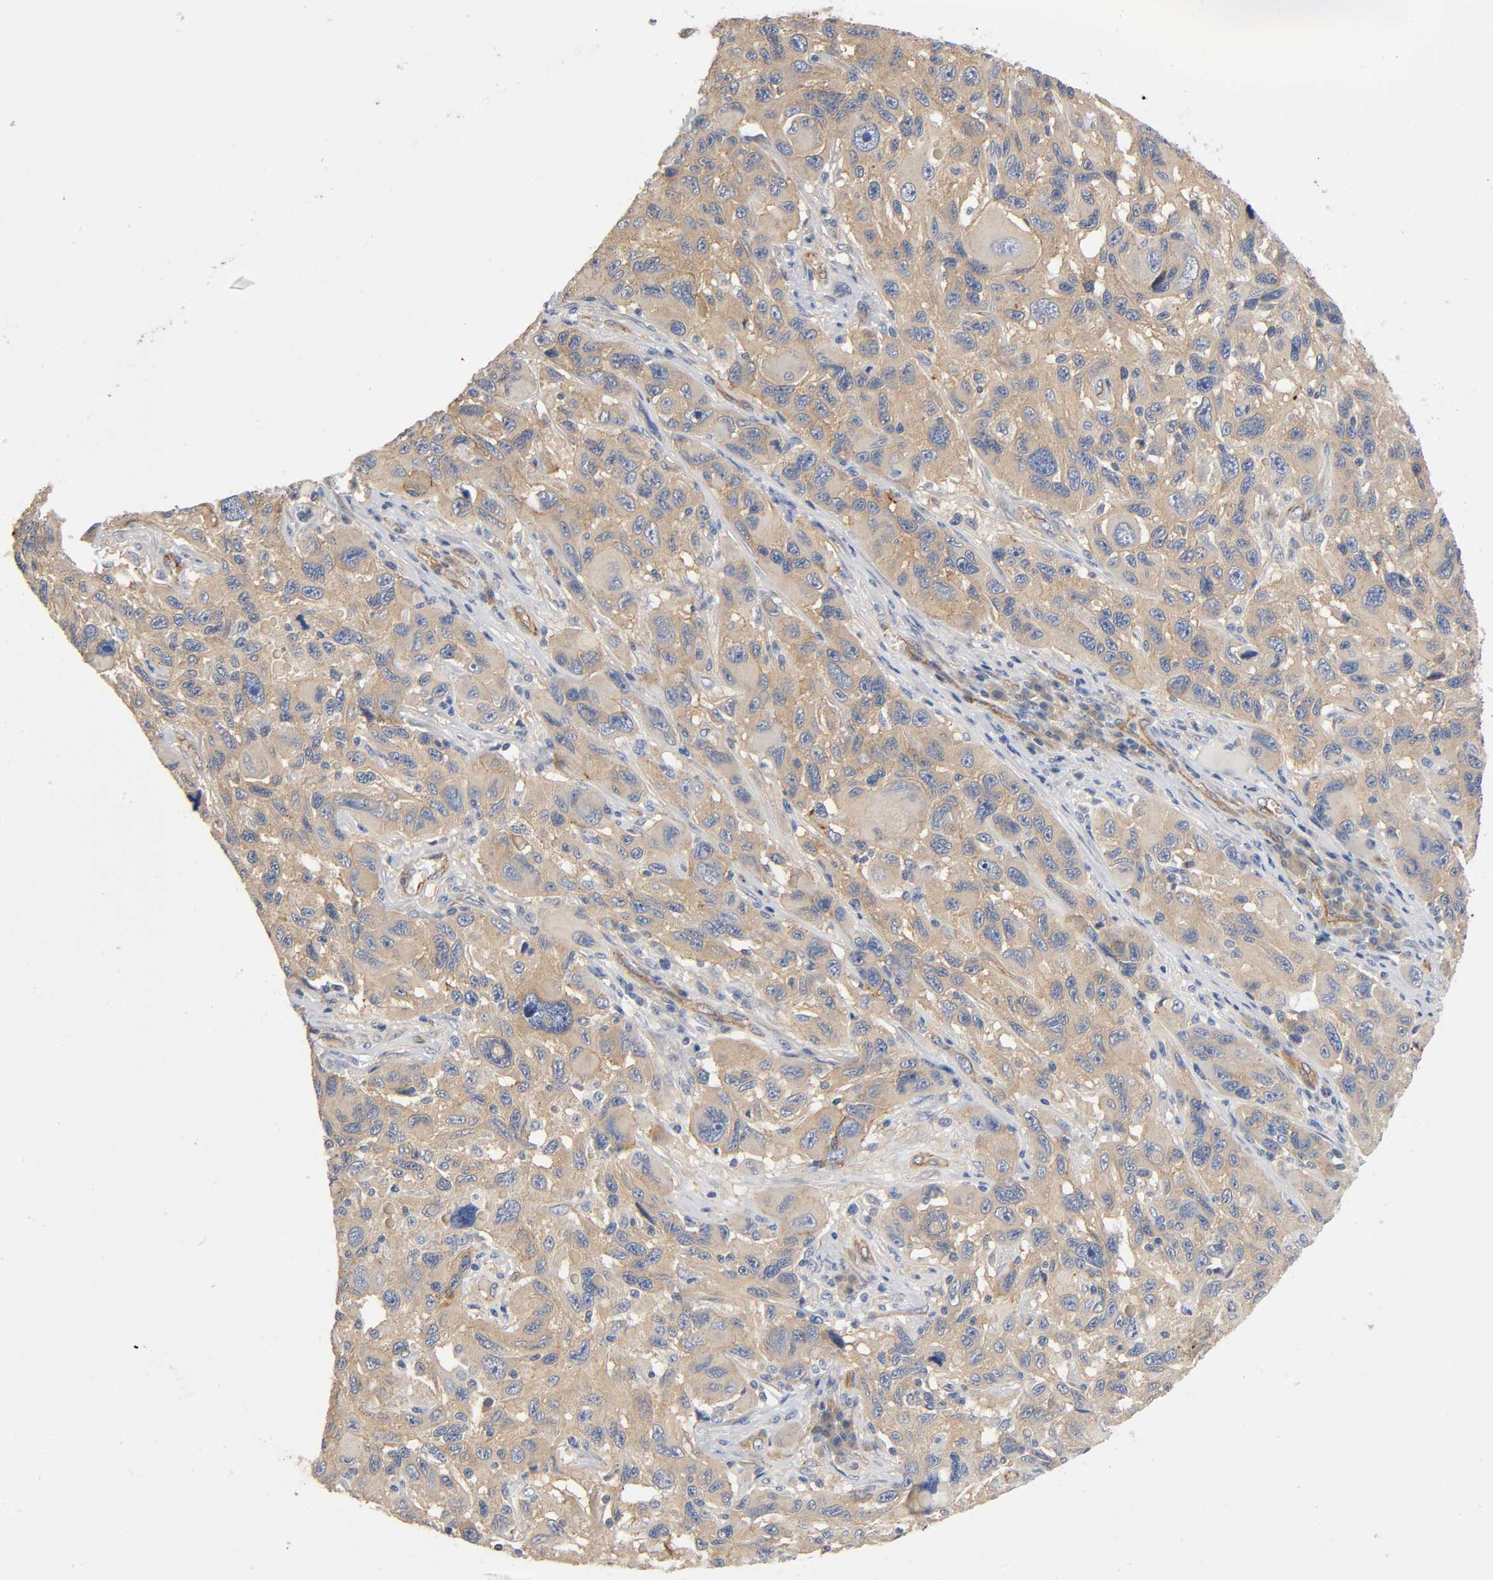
{"staining": {"intensity": "weak", "quantity": ">75%", "location": "cytoplasmic/membranous"}, "tissue": "melanoma", "cell_type": "Tumor cells", "image_type": "cancer", "snomed": [{"axis": "morphology", "description": "Malignant melanoma, NOS"}, {"axis": "topography", "description": "Skin"}], "caption": "Tumor cells display low levels of weak cytoplasmic/membranous expression in approximately >75% of cells in human melanoma.", "gene": "MARS1", "patient": {"sex": "male", "age": 53}}